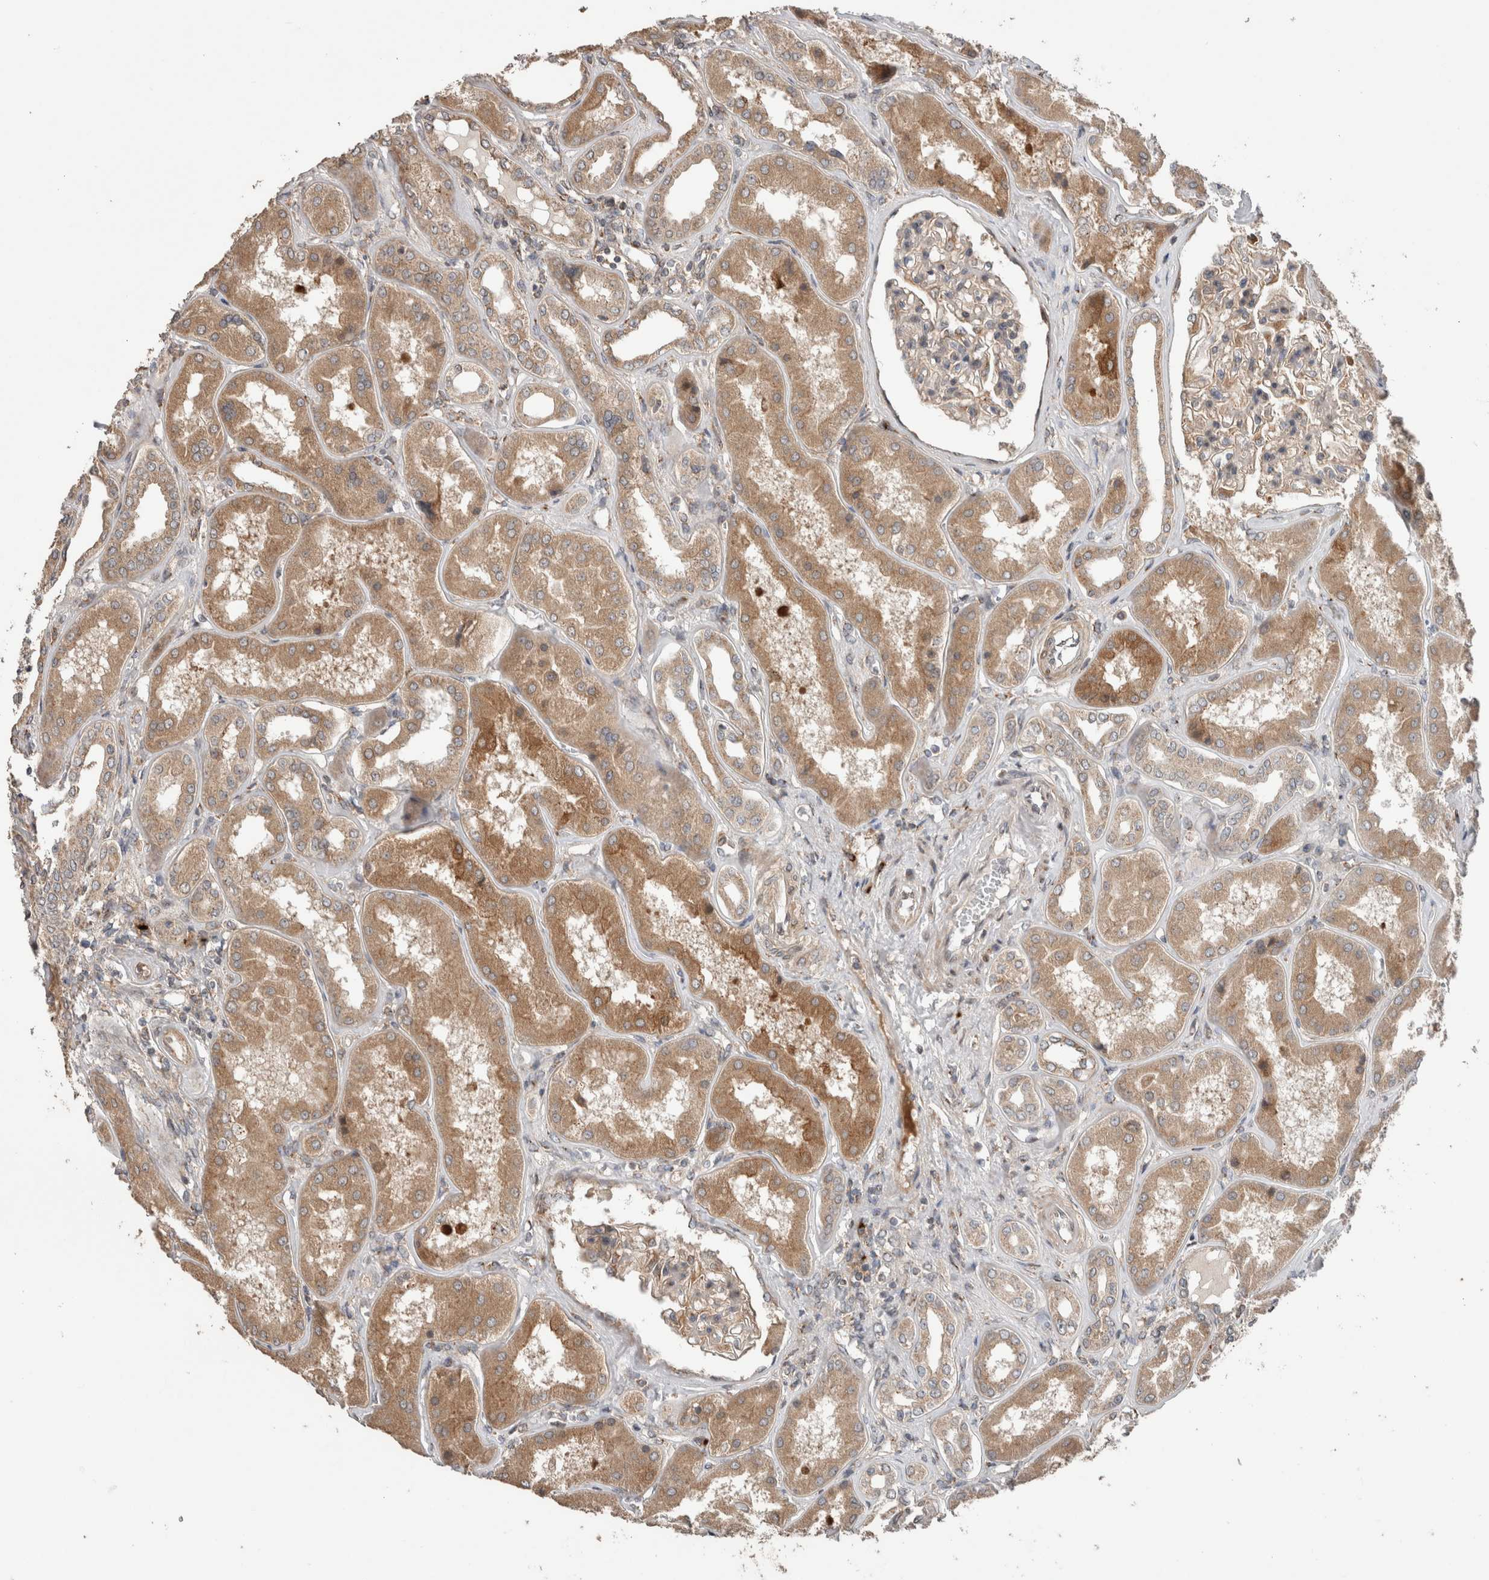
{"staining": {"intensity": "moderate", "quantity": "25%-75%", "location": "cytoplasmic/membranous"}, "tissue": "kidney", "cell_type": "Cells in glomeruli", "image_type": "normal", "snomed": [{"axis": "morphology", "description": "Normal tissue, NOS"}, {"axis": "topography", "description": "Kidney"}], "caption": "Kidney stained for a protein (brown) shows moderate cytoplasmic/membranous positive staining in about 25%-75% of cells in glomeruli.", "gene": "TRIM5", "patient": {"sex": "female", "age": 56}}